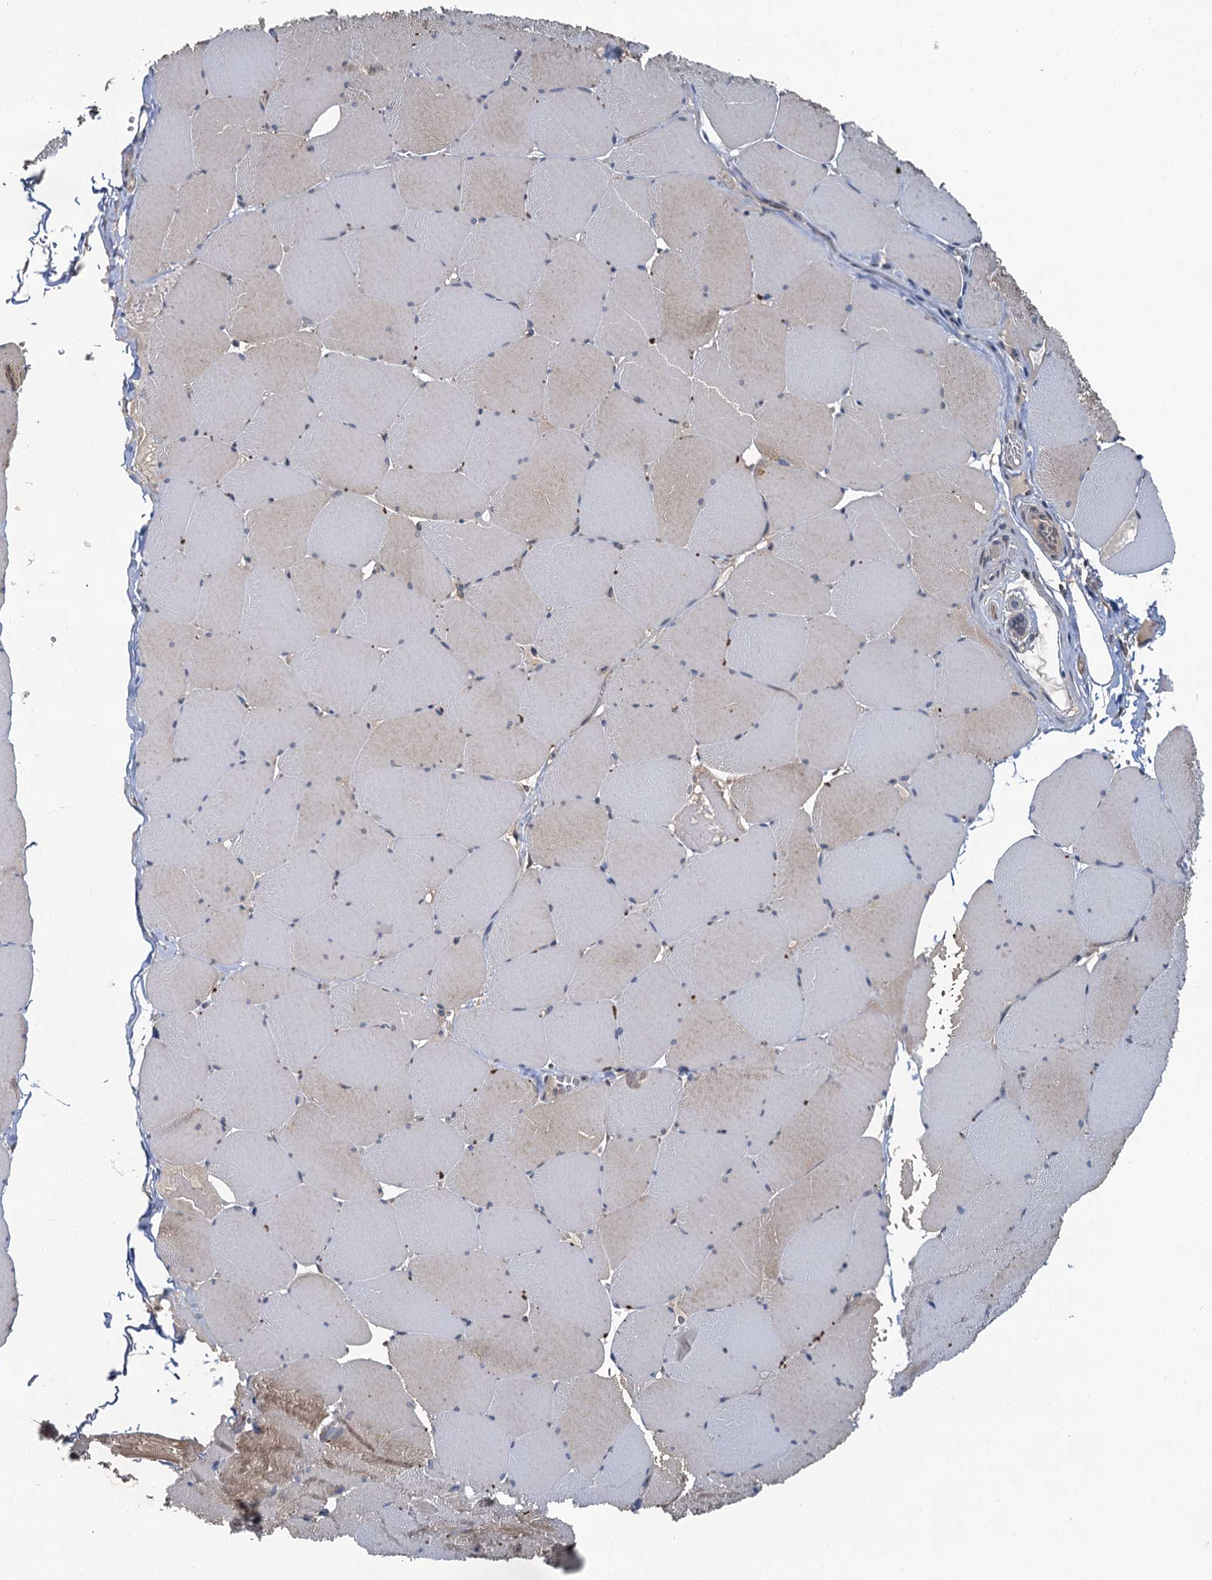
{"staining": {"intensity": "moderate", "quantity": "<25%", "location": "cytoplasmic/membranous"}, "tissue": "skeletal muscle", "cell_type": "Myocytes", "image_type": "normal", "snomed": [{"axis": "morphology", "description": "Normal tissue, NOS"}, {"axis": "topography", "description": "Skeletal muscle"}, {"axis": "topography", "description": "Head-Neck"}], "caption": "Unremarkable skeletal muscle reveals moderate cytoplasmic/membranous expression in approximately <25% of myocytes (IHC, brightfield microscopy, high magnification)..", "gene": "ZNF324", "patient": {"sex": "male", "age": 66}}